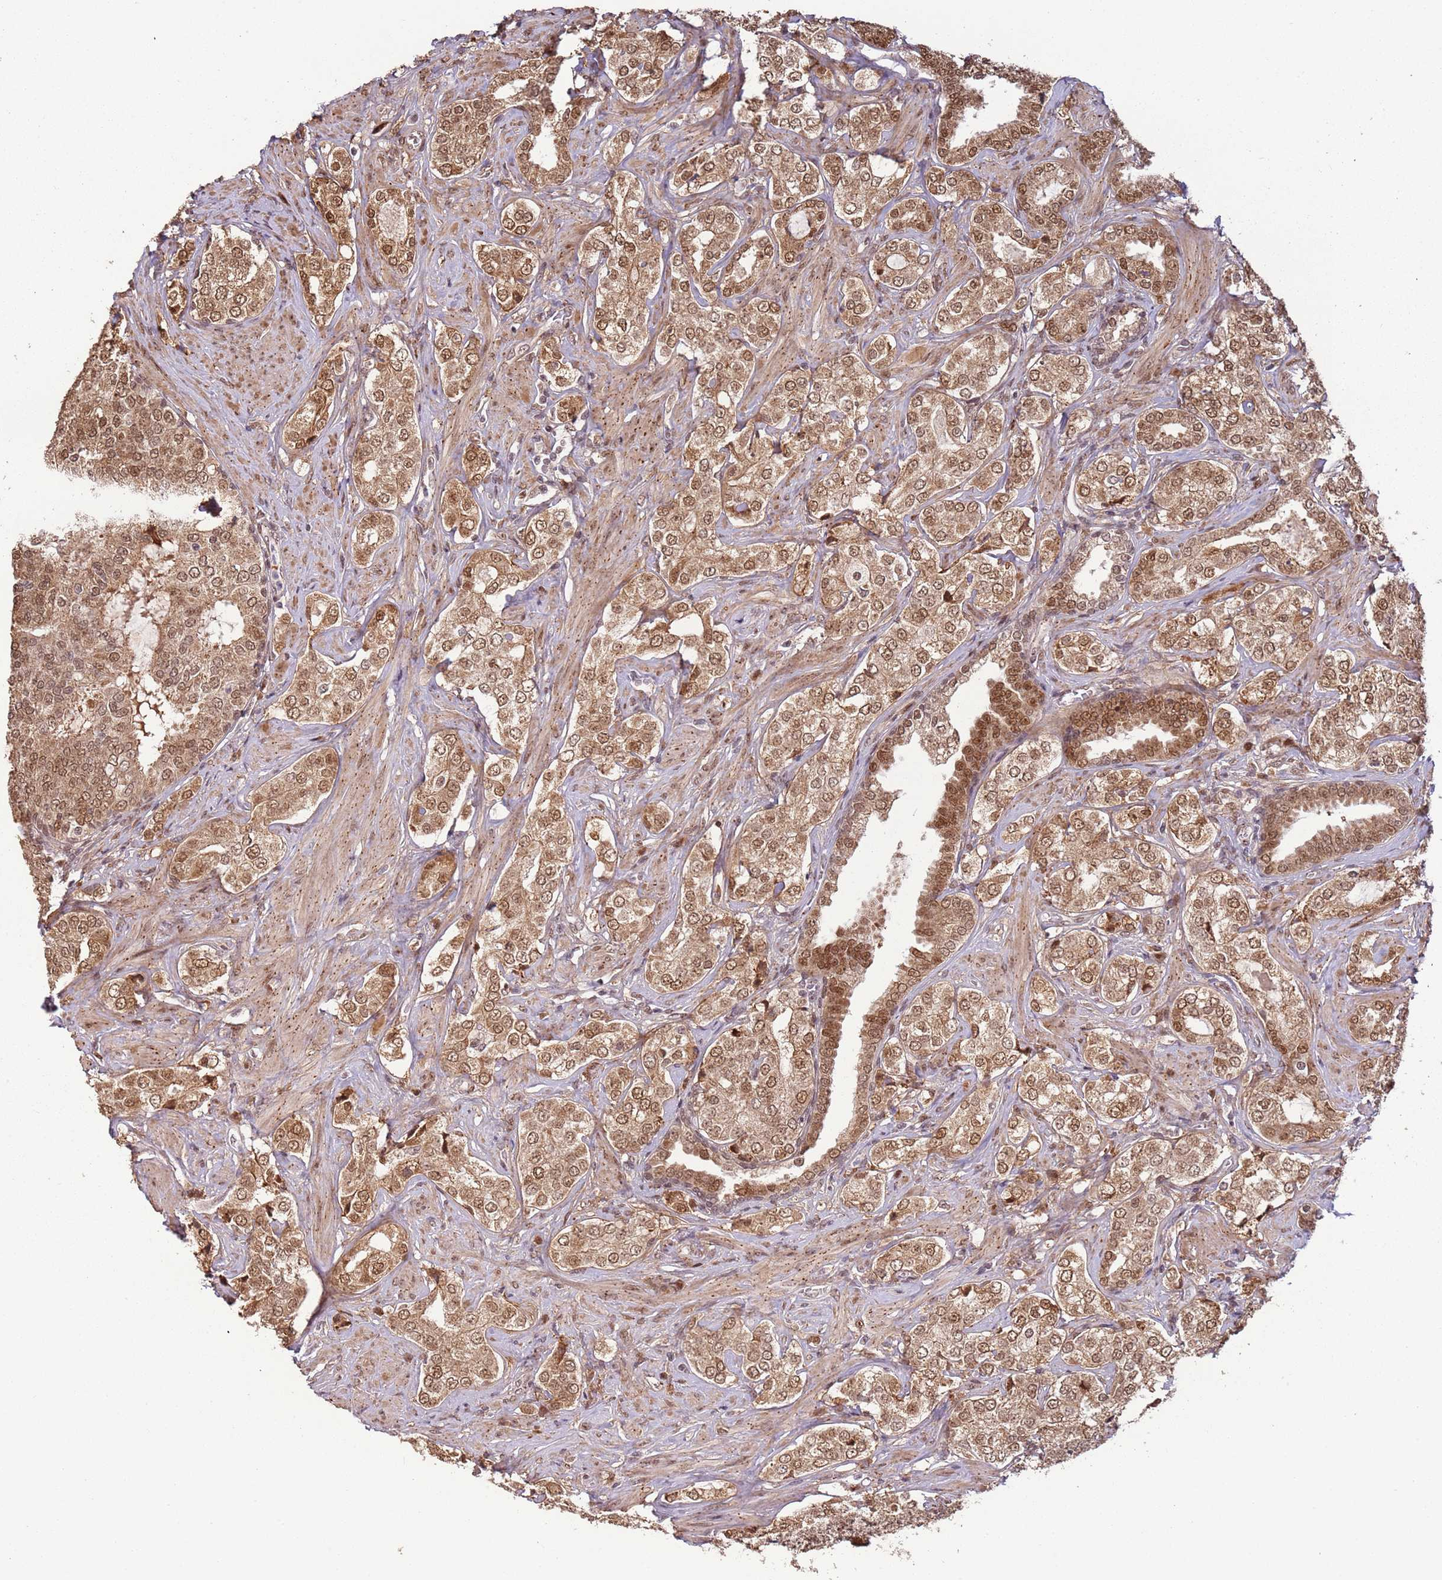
{"staining": {"intensity": "moderate", "quantity": ">75%", "location": "cytoplasmic/membranous,nuclear"}, "tissue": "prostate cancer", "cell_type": "Tumor cells", "image_type": "cancer", "snomed": [{"axis": "morphology", "description": "Adenocarcinoma, High grade"}, {"axis": "topography", "description": "Prostate"}], "caption": "This image shows IHC staining of human adenocarcinoma (high-grade) (prostate), with medium moderate cytoplasmic/membranous and nuclear staining in about >75% of tumor cells.", "gene": "POLR3H", "patient": {"sex": "male", "age": 71}}